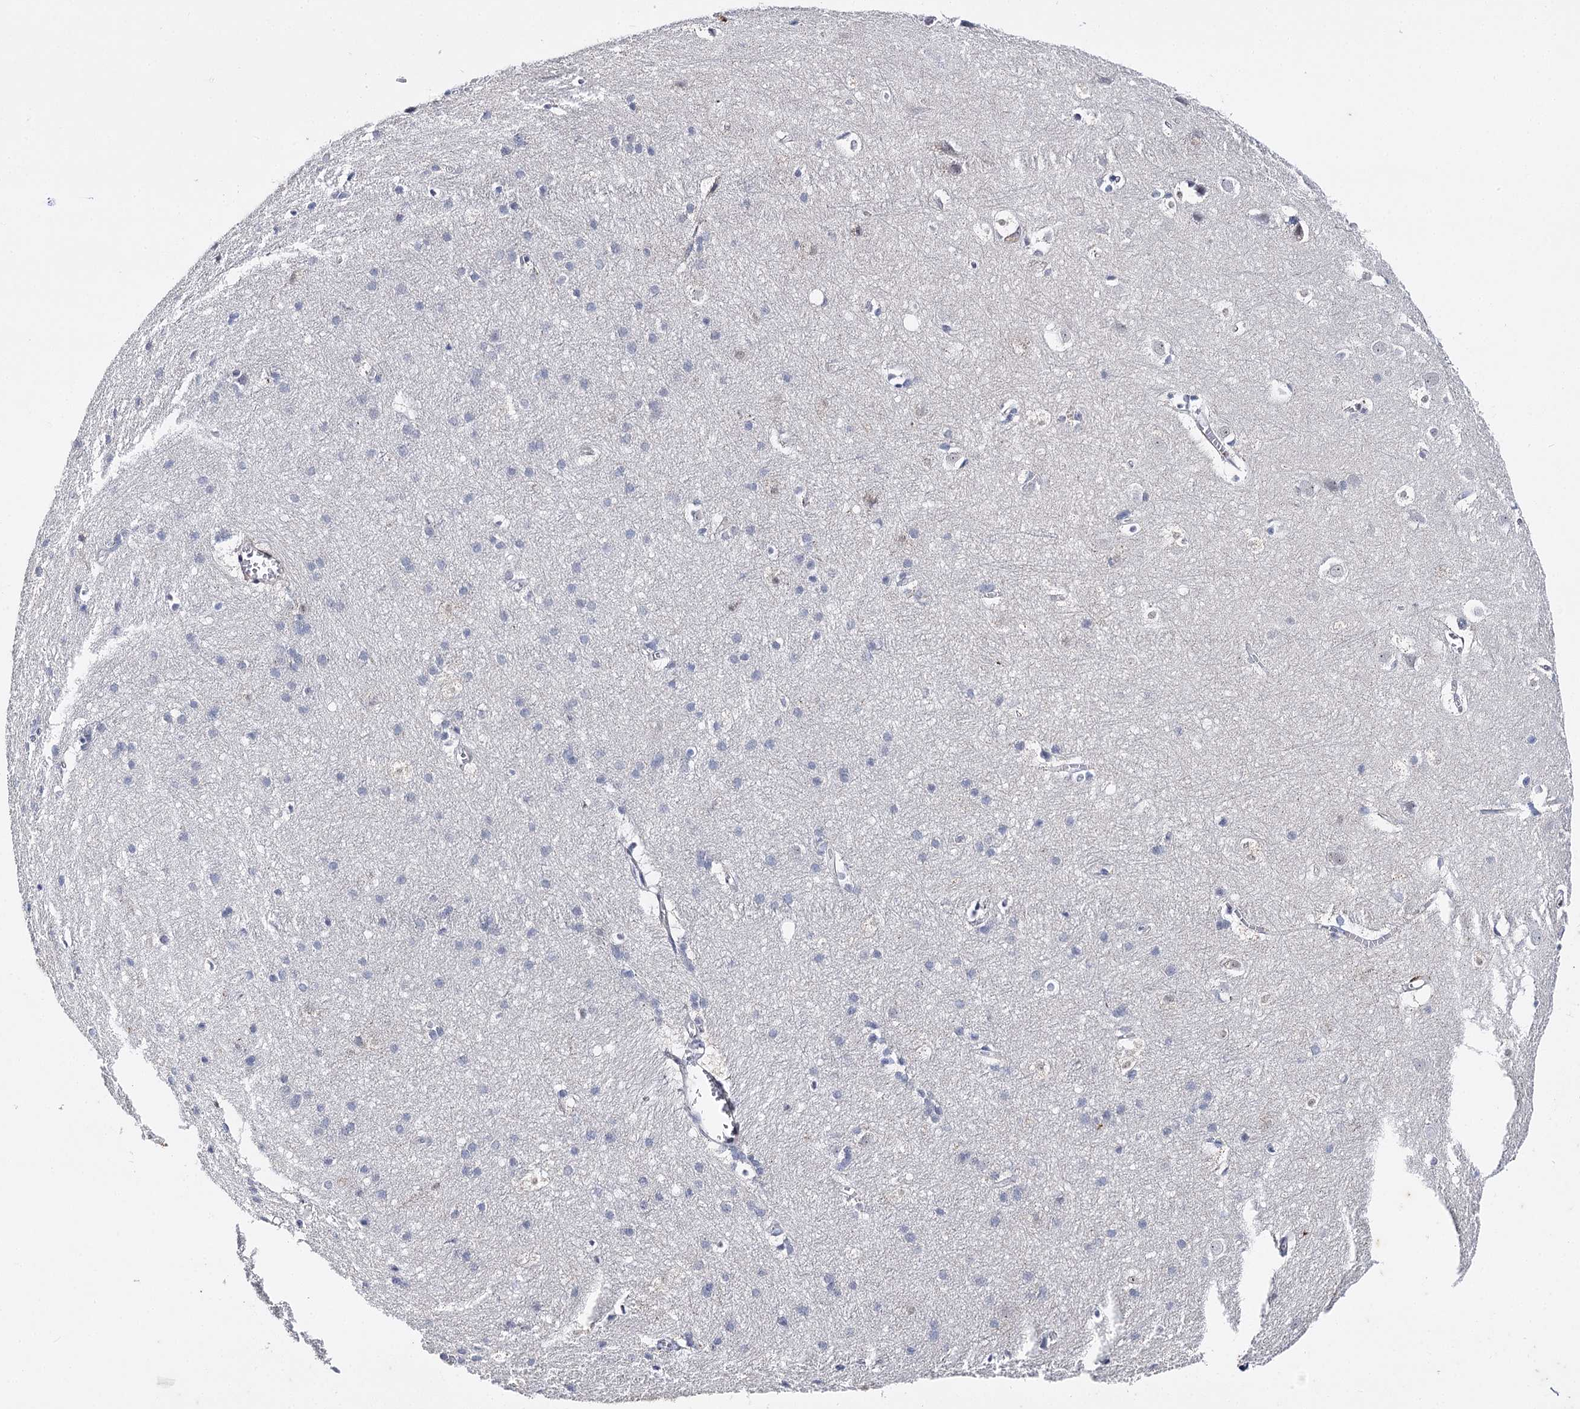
{"staining": {"intensity": "negative", "quantity": "none", "location": "none"}, "tissue": "cerebral cortex", "cell_type": "Endothelial cells", "image_type": "normal", "snomed": [{"axis": "morphology", "description": "Normal tissue, NOS"}, {"axis": "topography", "description": "Cerebral cortex"}], "caption": "Photomicrograph shows no protein positivity in endothelial cells of unremarkable cerebral cortex.", "gene": "AGXT2", "patient": {"sex": "male", "age": 54}}